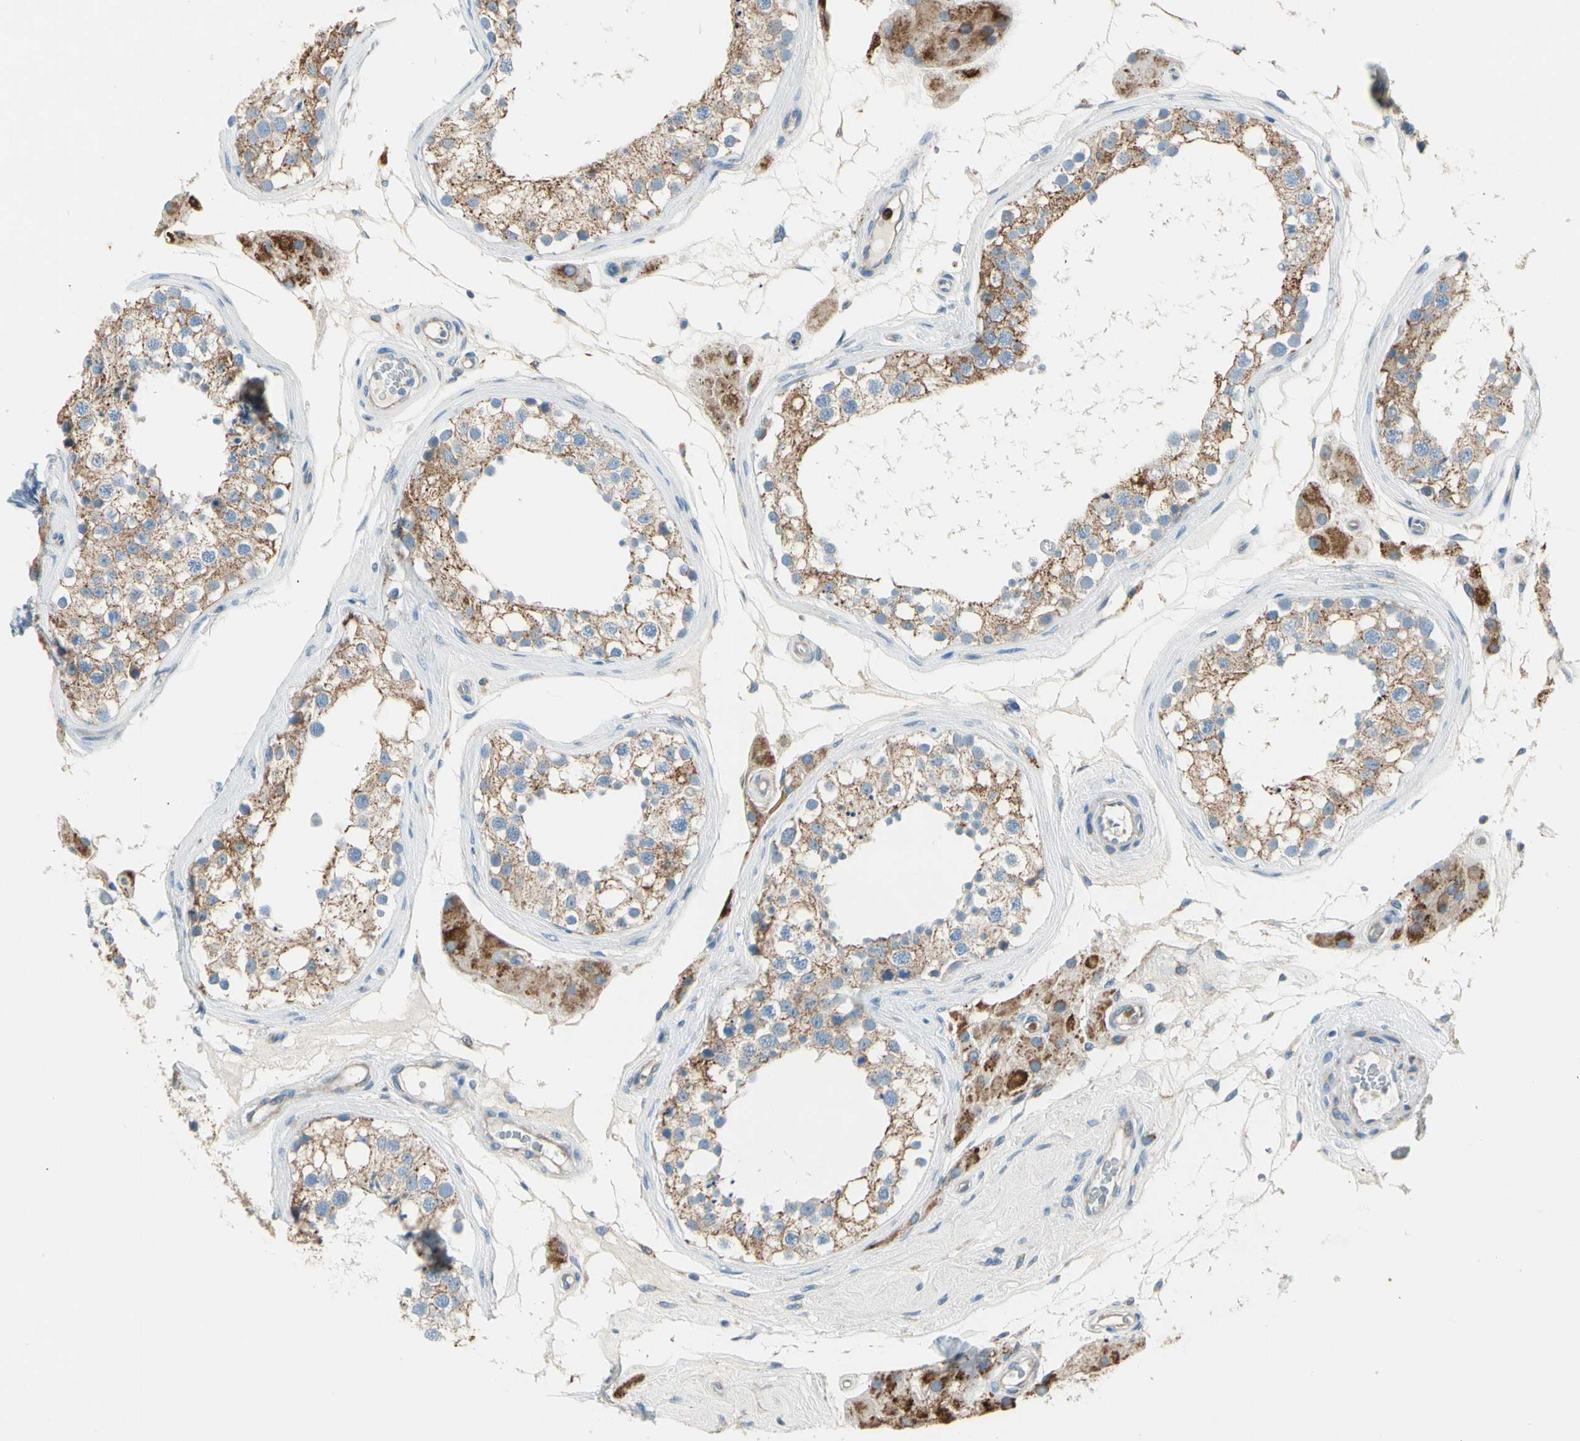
{"staining": {"intensity": "strong", "quantity": ">75%", "location": "cytoplasmic/membranous"}, "tissue": "testis", "cell_type": "Cells in seminiferous ducts", "image_type": "normal", "snomed": [{"axis": "morphology", "description": "Normal tissue, NOS"}, {"axis": "topography", "description": "Testis"}], "caption": "A histopathology image of human testis stained for a protein demonstrates strong cytoplasmic/membranous brown staining in cells in seminiferous ducts.", "gene": "LY6G6F", "patient": {"sex": "male", "age": 68}}